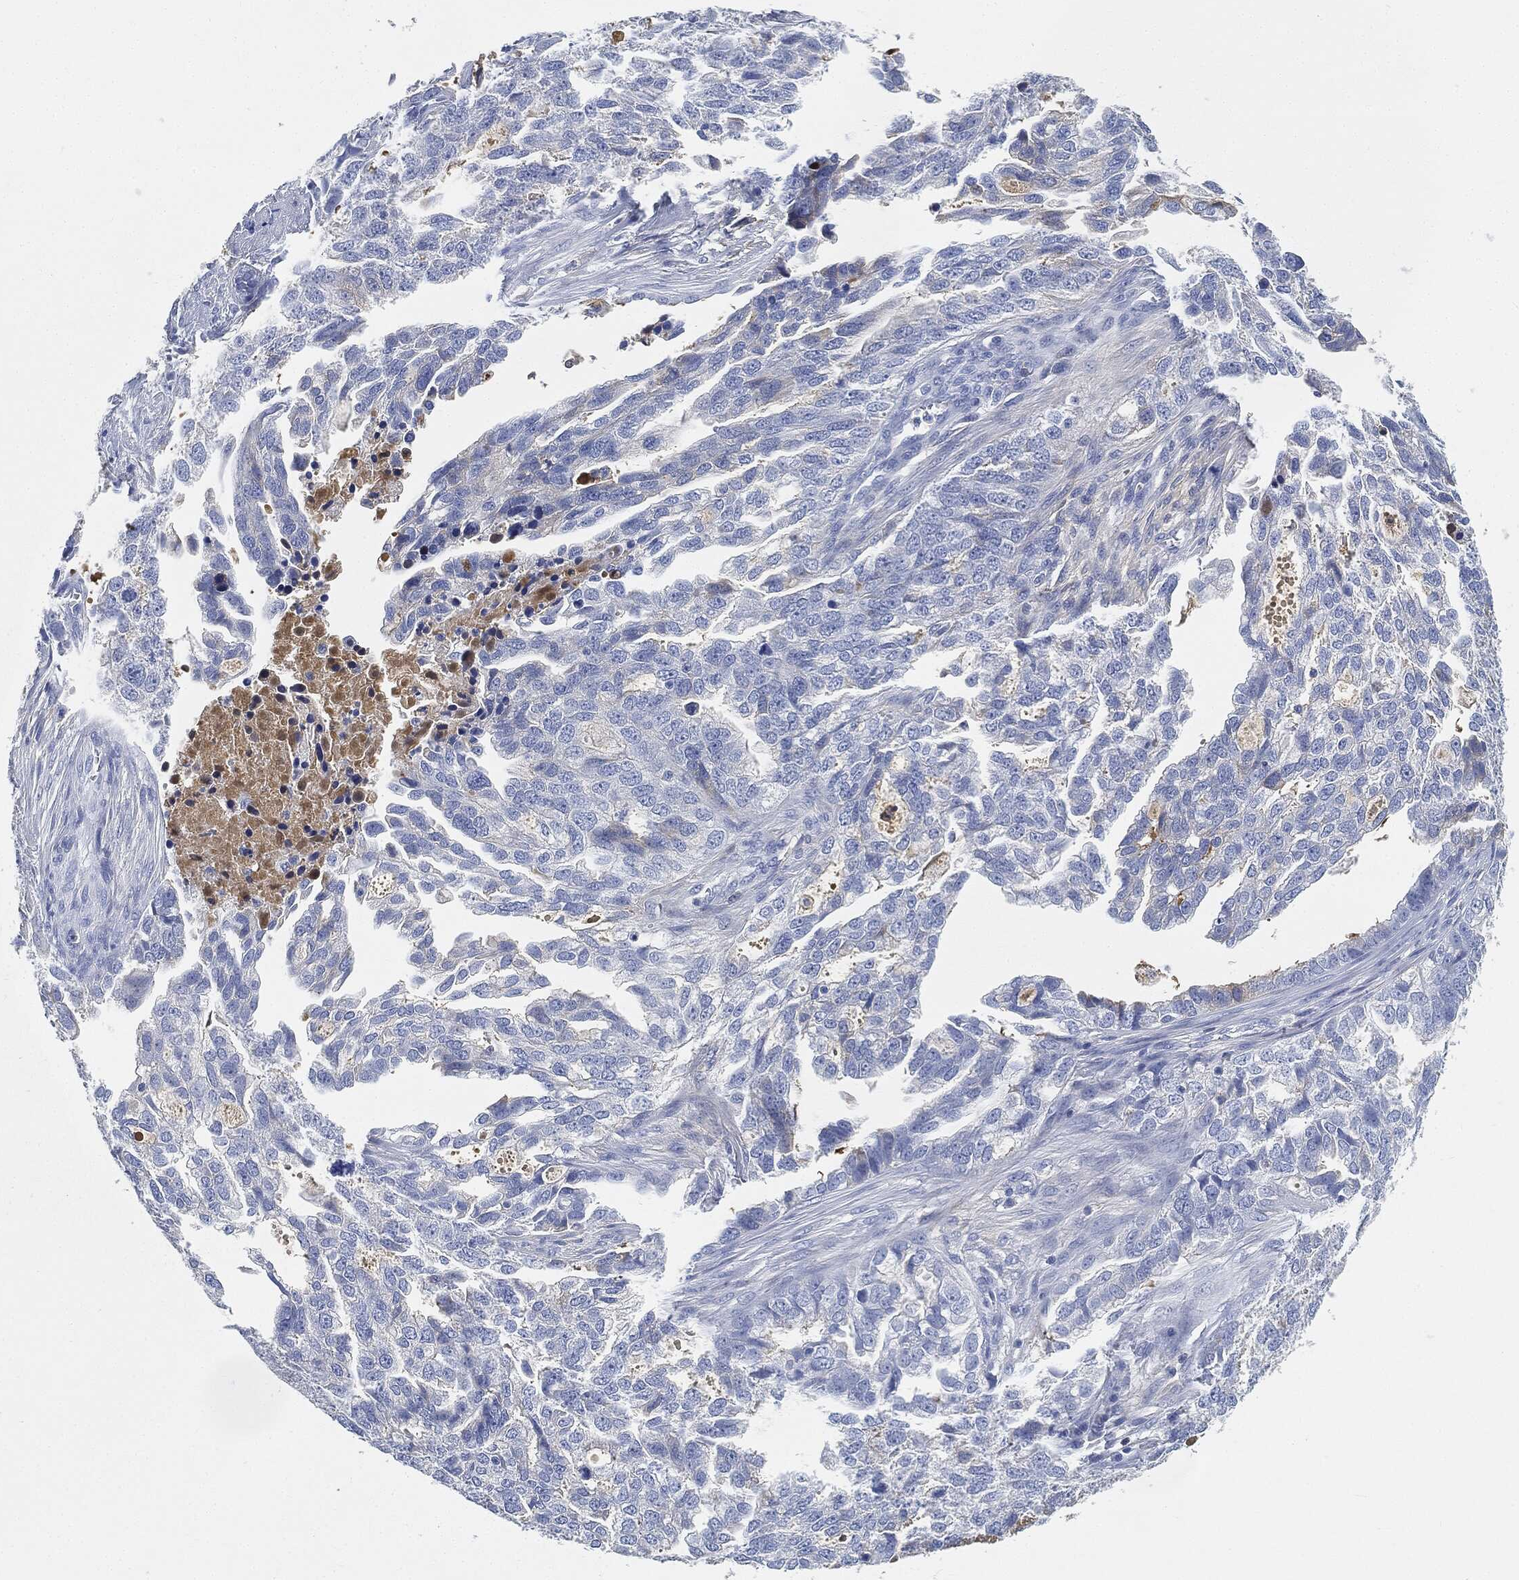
{"staining": {"intensity": "negative", "quantity": "none", "location": "none"}, "tissue": "ovarian cancer", "cell_type": "Tumor cells", "image_type": "cancer", "snomed": [{"axis": "morphology", "description": "Cystadenocarcinoma, serous, NOS"}, {"axis": "topography", "description": "Ovary"}], "caption": "Protein analysis of serous cystadenocarcinoma (ovarian) demonstrates no significant positivity in tumor cells.", "gene": "IGLV6-57", "patient": {"sex": "female", "age": 51}}